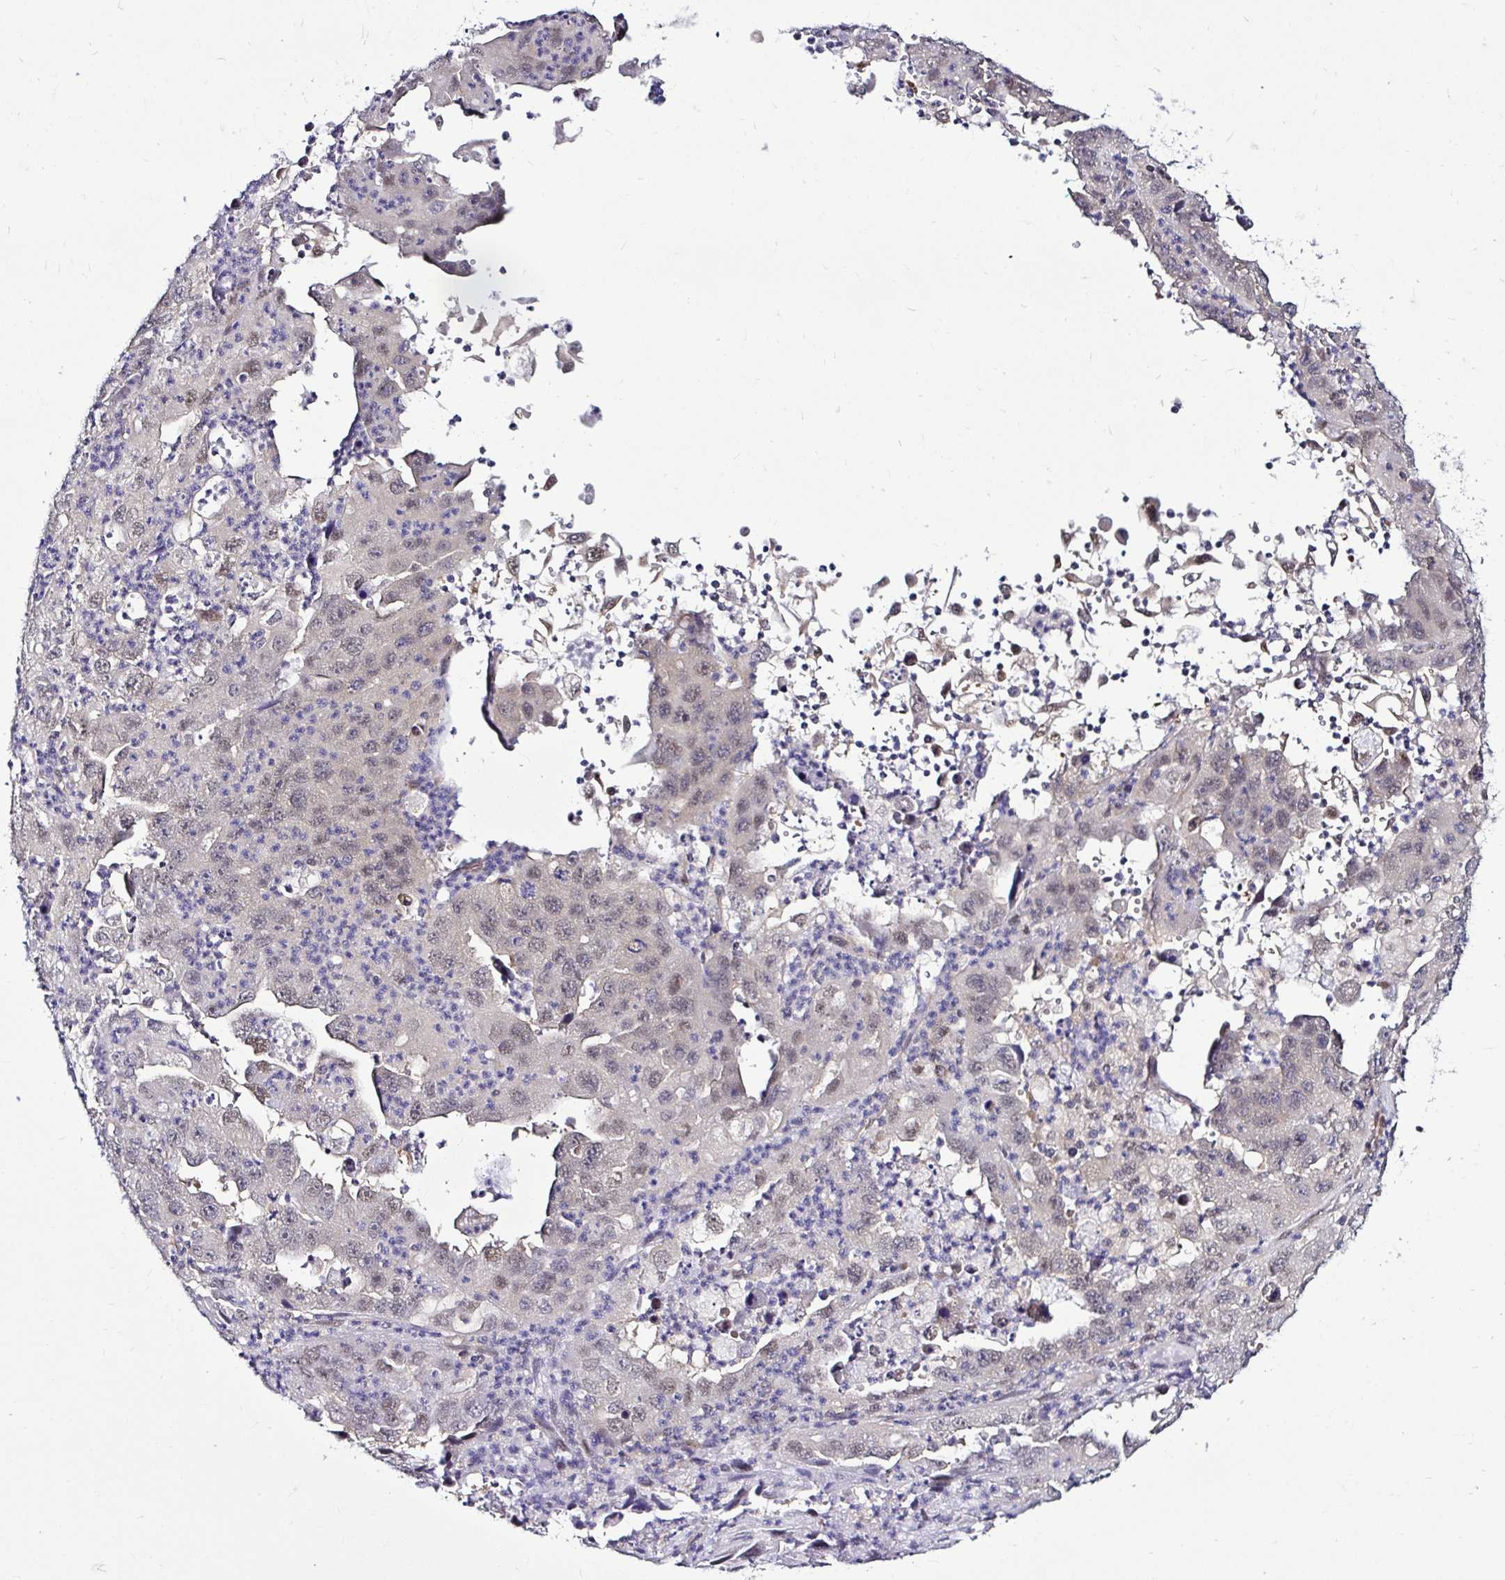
{"staining": {"intensity": "weak", "quantity": "25%-75%", "location": "nuclear"}, "tissue": "endometrial cancer", "cell_type": "Tumor cells", "image_type": "cancer", "snomed": [{"axis": "morphology", "description": "Adenocarcinoma, NOS"}, {"axis": "topography", "description": "Uterus"}], "caption": "Immunohistochemical staining of adenocarcinoma (endometrial) reveals low levels of weak nuclear expression in about 25%-75% of tumor cells.", "gene": "PSMD3", "patient": {"sex": "female", "age": 62}}